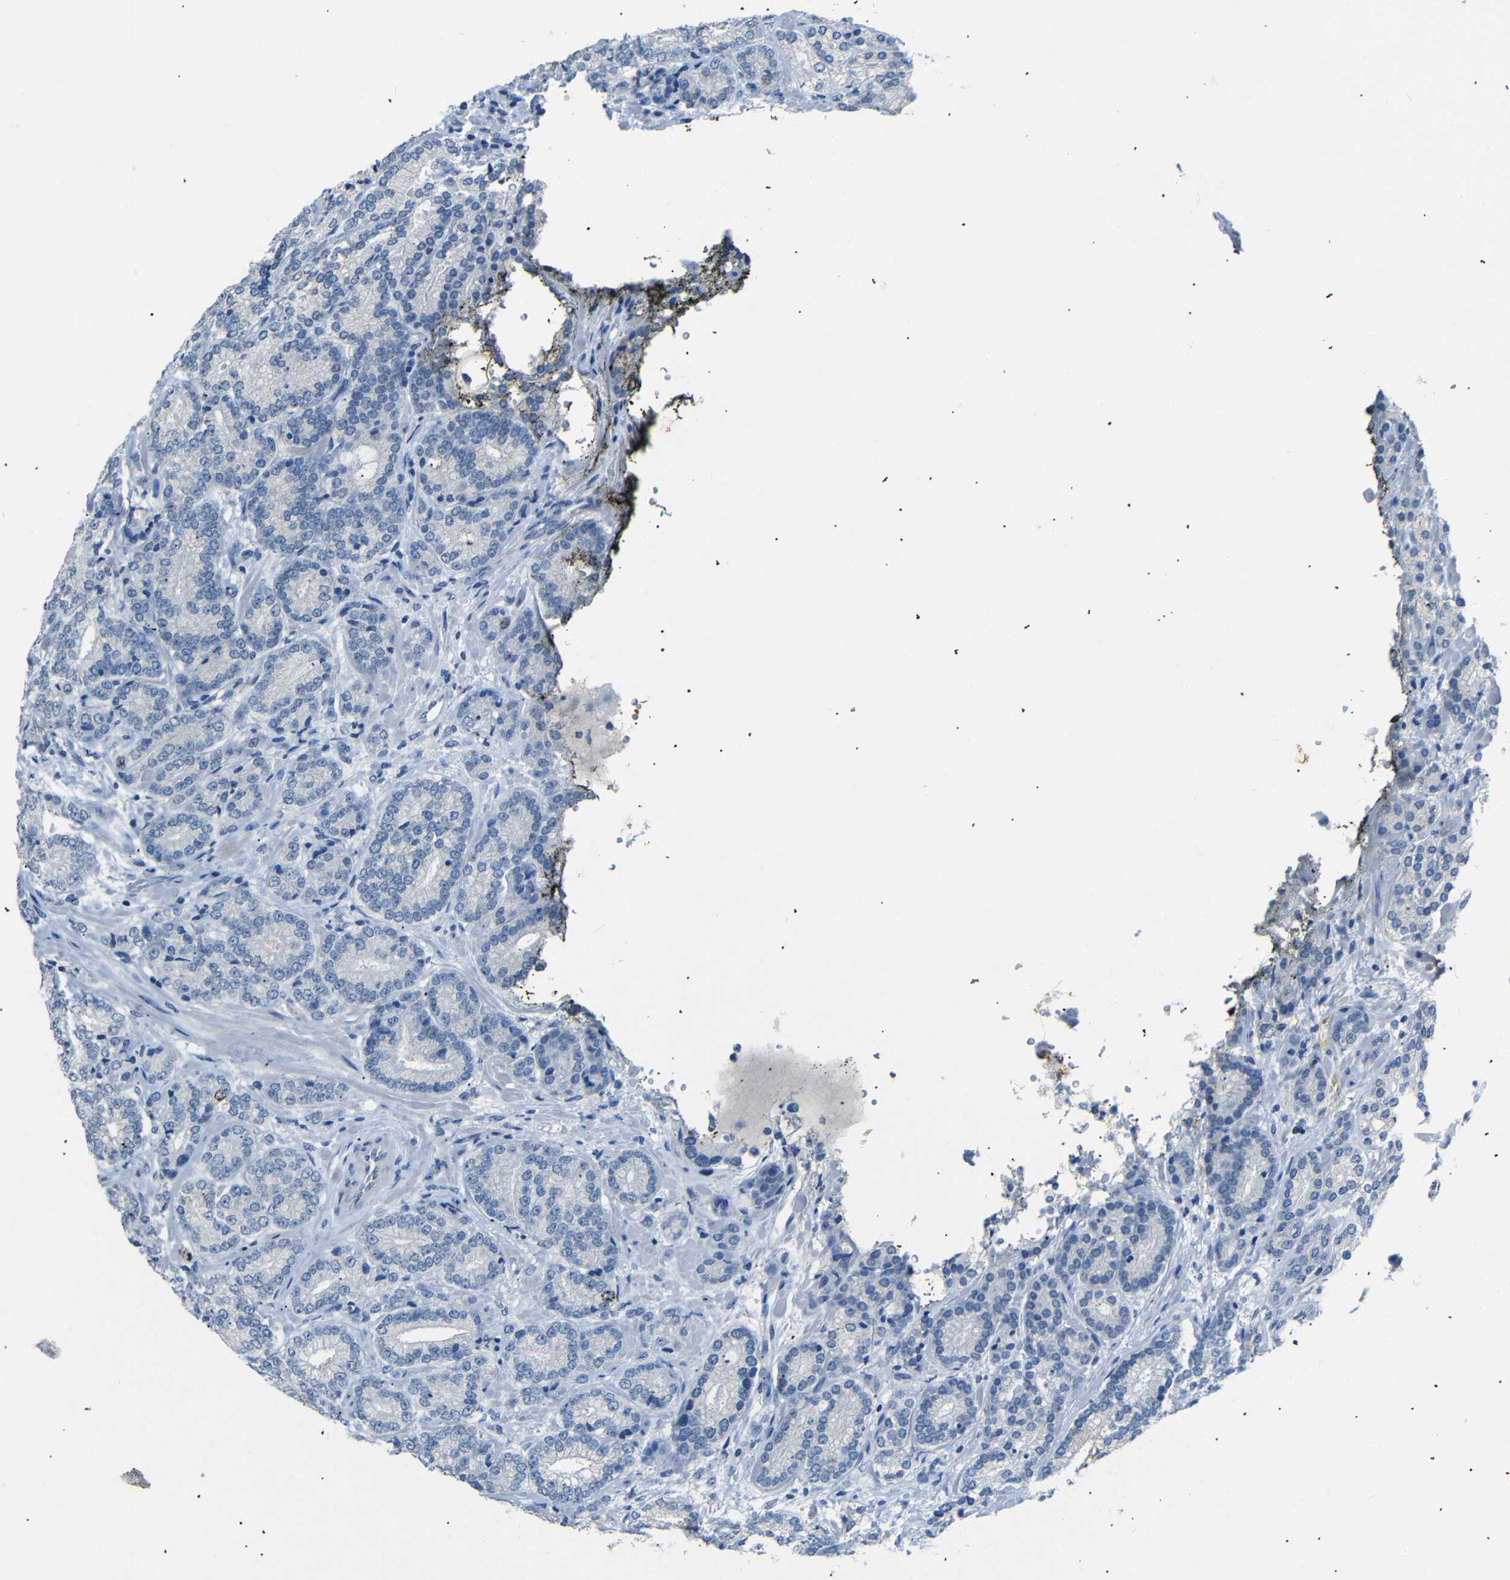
{"staining": {"intensity": "negative", "quantity": "none", "location": "none"}, "tissue": "prostate cancer", "cell_type": "Tumor cells", "image_type": "cancer", "snomed": [{"axis": "morphology", "description": "Adenocarcinoma, High grade"}, {"axis": "topography", "description": "Prostate"}], "caption": "Immunohistochemistry of prostate cancer demonstrates no staining in tumor cells. (Immunohistochemistry (ihc), brightfield microscopy, high magnification).", "gene": "INCENP", "patient": {"sex": "male", "age": 61}}